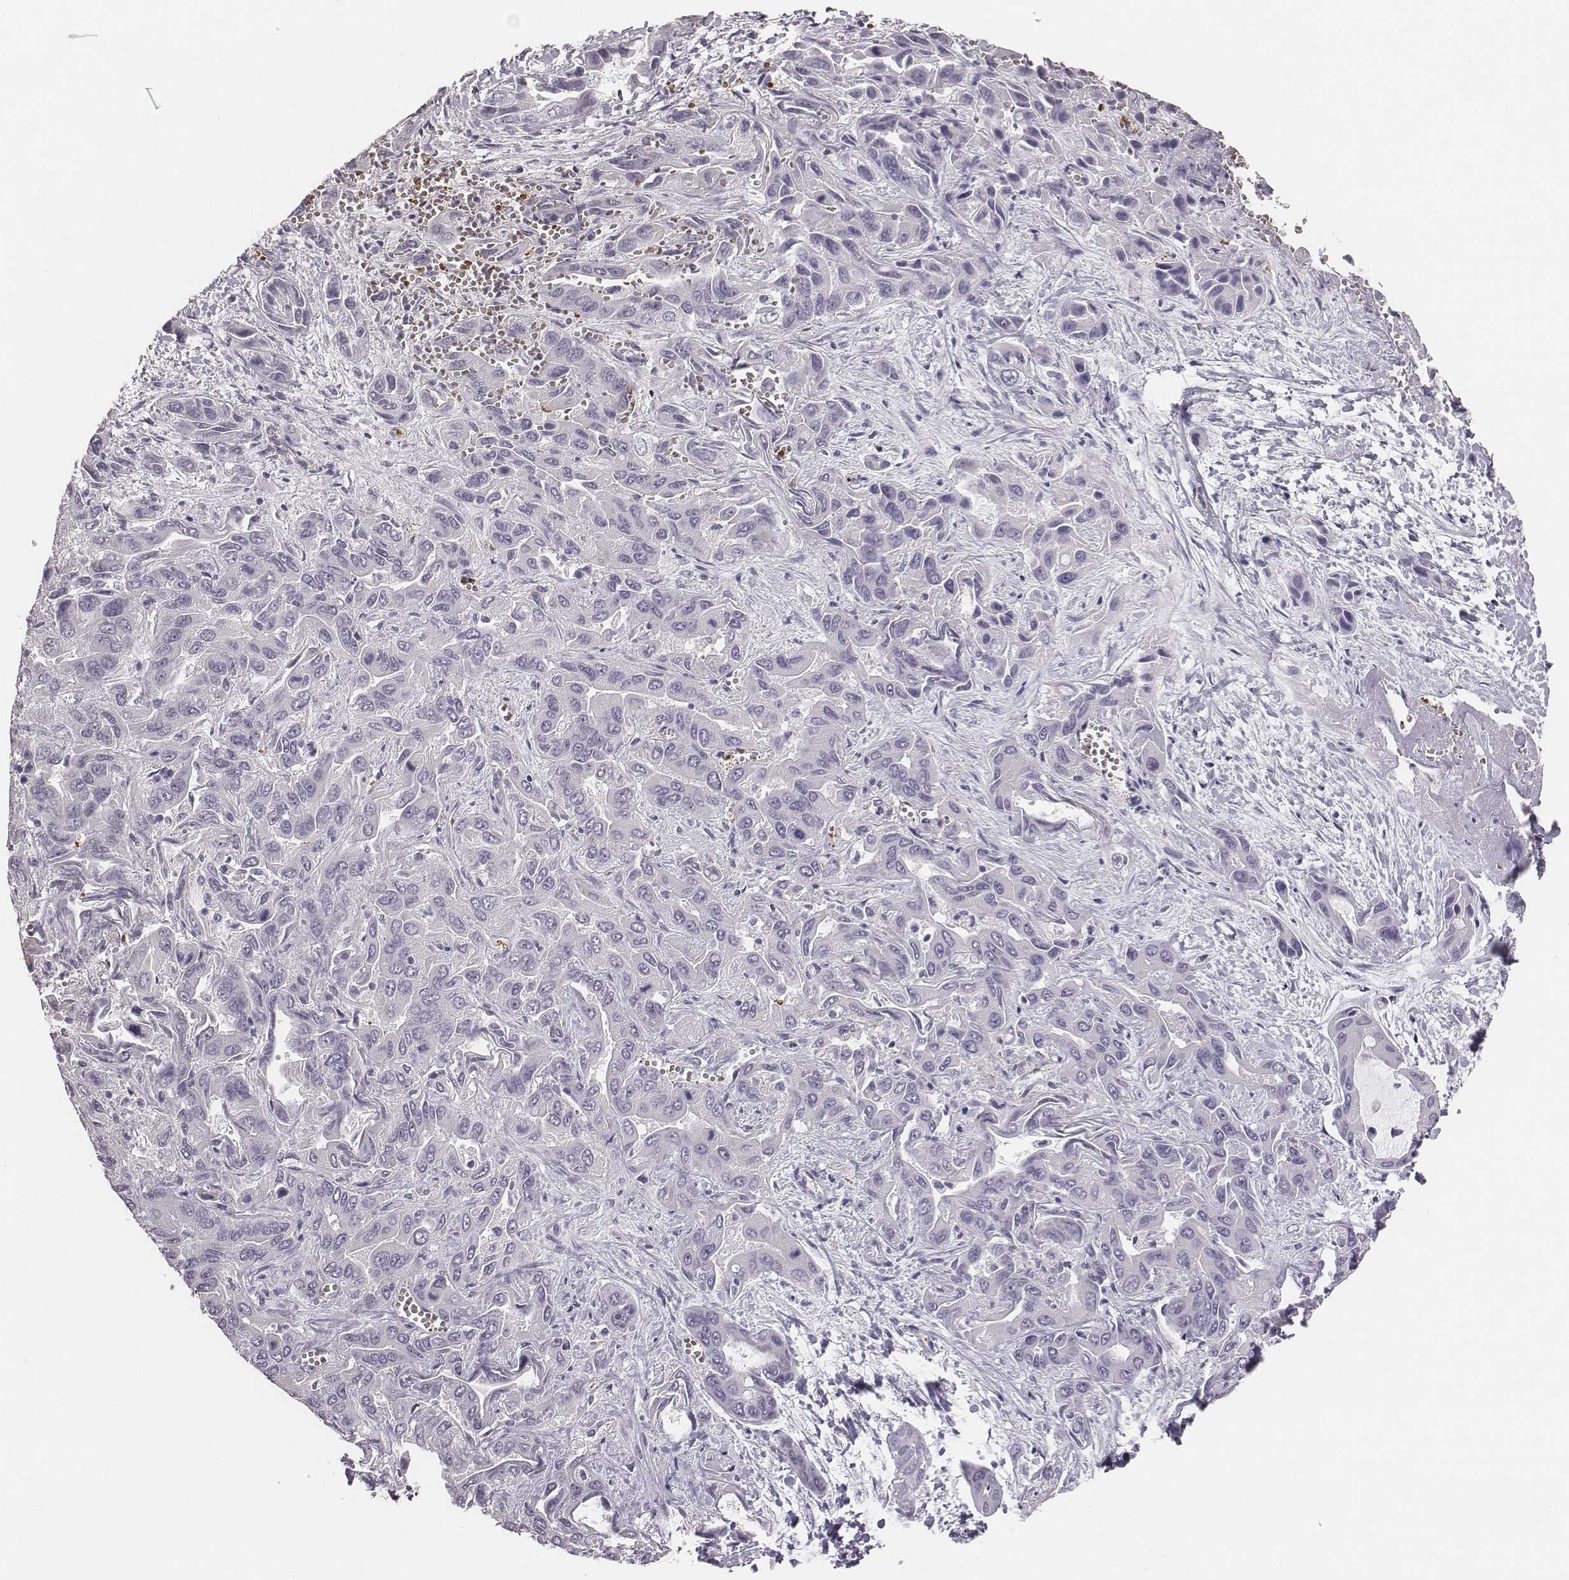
{"staining": {"intensity": "negative", "quantity": "none", "location": "none"}, "tissue": "liver cancer", "cell_type": "Tumor cells", "image_type": "cancer", "snomed": [{"axis": "morphology", "description": "Cholangiocarcinoma"}, {"axis": "topography", "description": "Liver"}], "caption": "Liver cancer (cholangiocarcinoma) was stained to show a protein in brown. There is no significant staining in tumor cells.", "gene": "HBZ", "patient": {"sex": "female", "age": 52}}